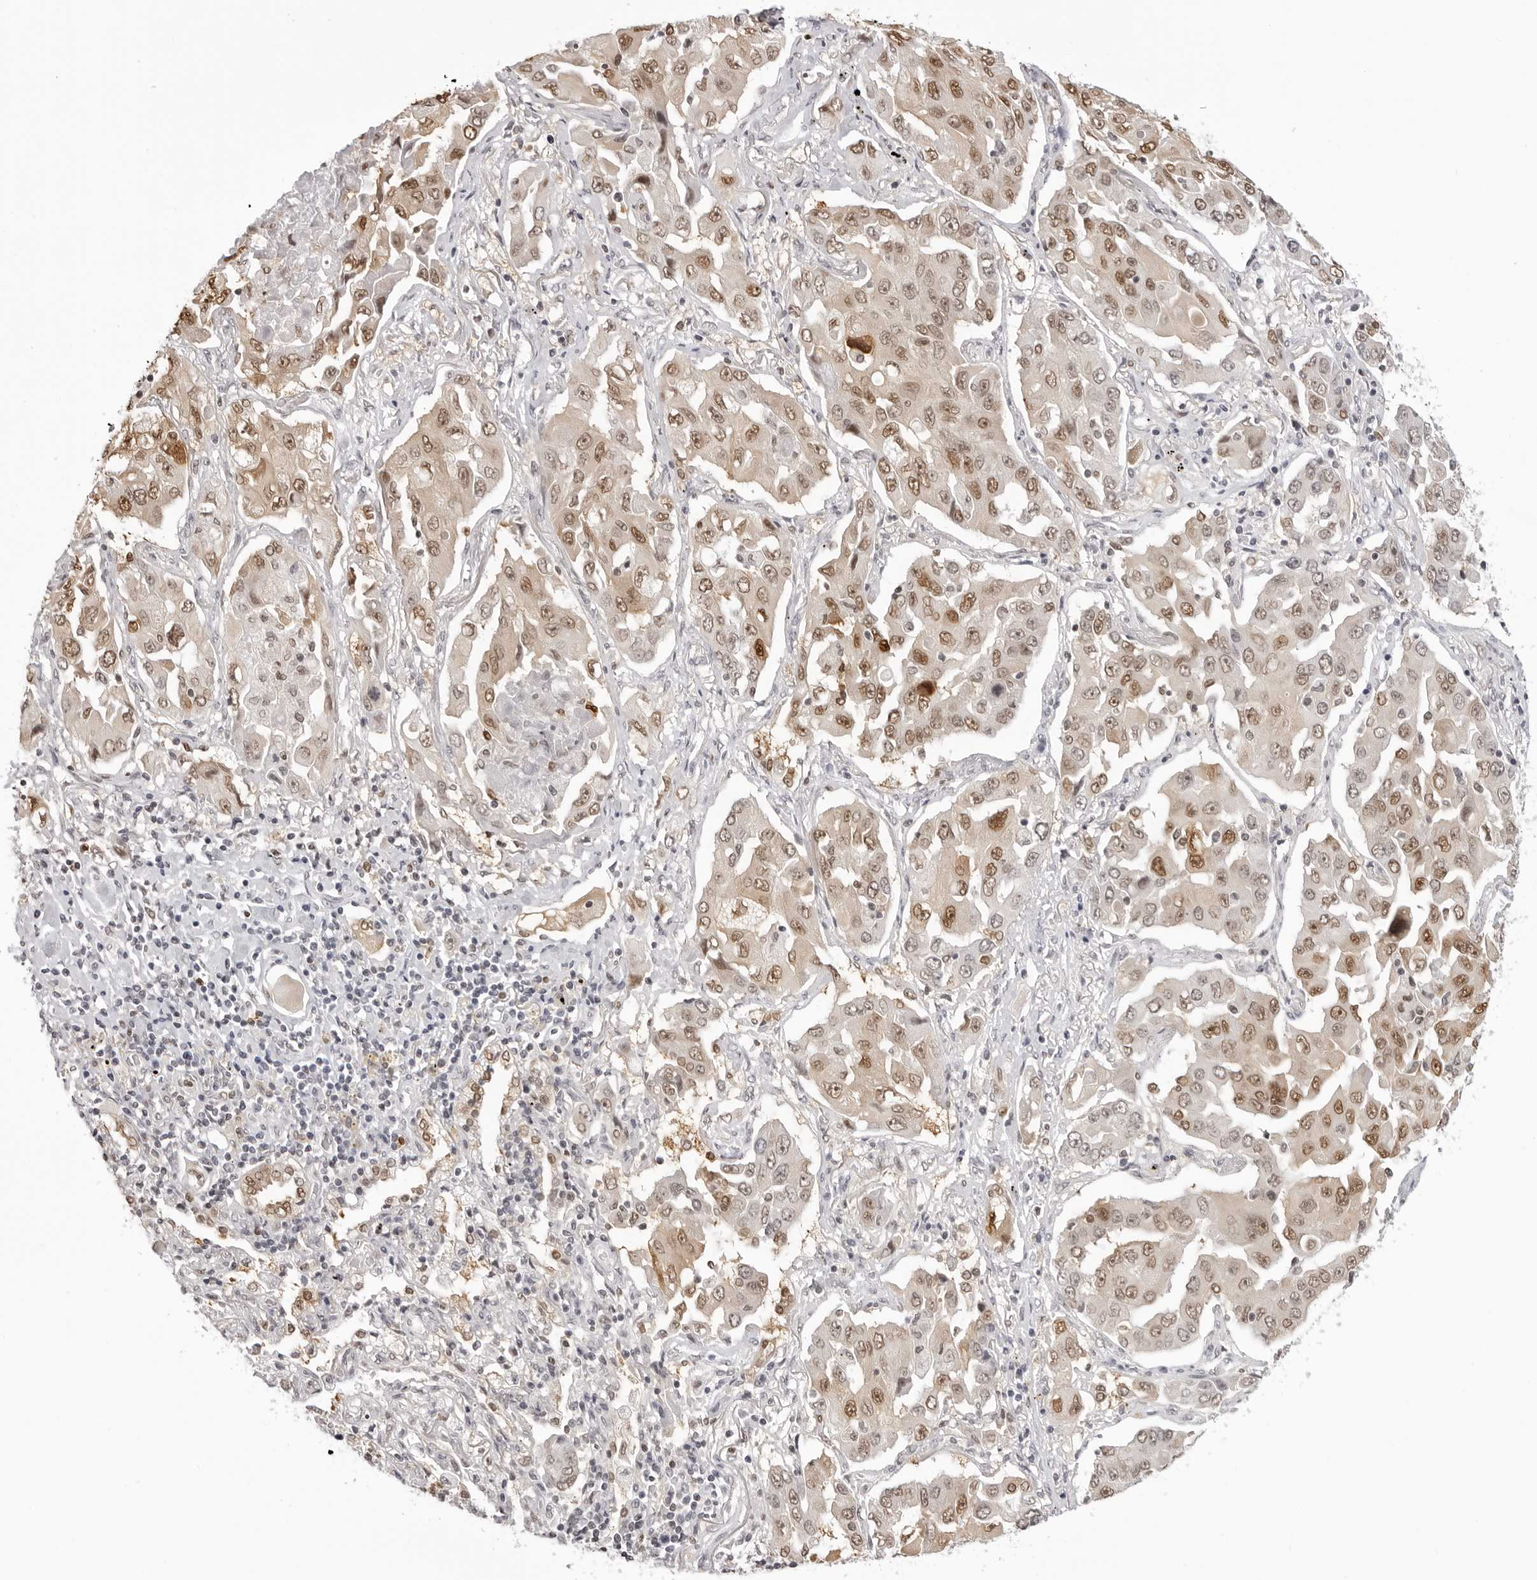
{"staining": {"intensity": "moderate", "quantity": ">75%", "location": "nuclear"}, "tissue": "lung cancer", "cell_type": "Tumor cells", "image_type": "cancer", "snomed": [{"axis": "morphology", "description": "Adenocarcinoma, NOS"}, {"axis": "topography", "description": "Lung"}], "caption": "The micrograph reveals staining of lung cancer (adenocarcinoma), revealing moderate nuclear protein staining (brown color) within tumor cells.", "gene": "HSPA4", "patient": {"sex": "female", "age": 65}}